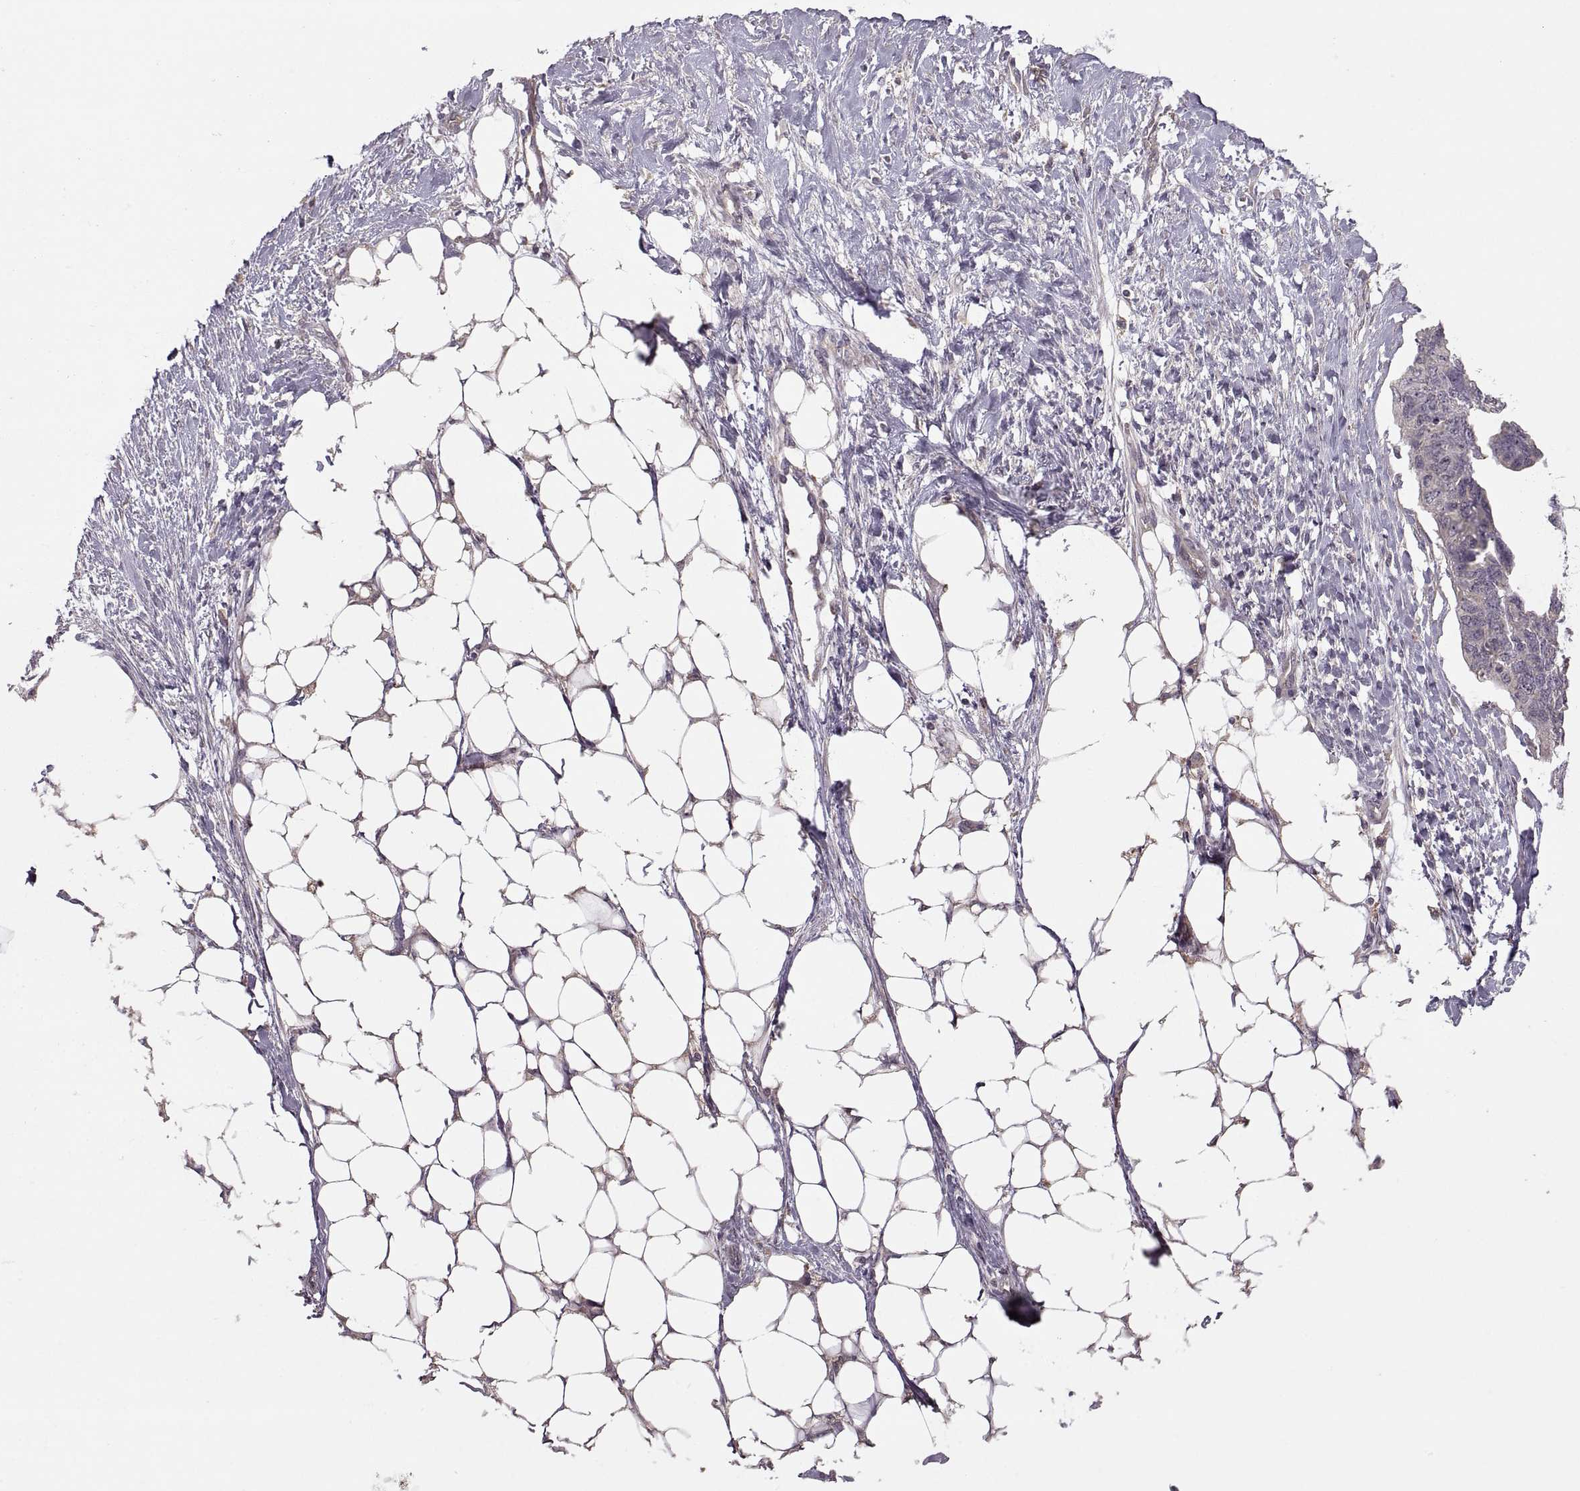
{"staining": {"intensity": "negative", "quantity": "none", "location": "none"}, "tissue": "ovarian cancer", "cell_type": "Tumor cells", "image_type": "cancer", "snomed": [{"axis": "morphology", "description": "Cystadenocarcinoma, serous, NOS"}, {"axis": "topography", "description": "Ovary"}], "caption": "Tumor cells are negative for protein expression in human ovarian cancer (serous cystadenocarcinoma).", "gene": "PIERCE1", "patient": {"sex": "female", "age": 69}}